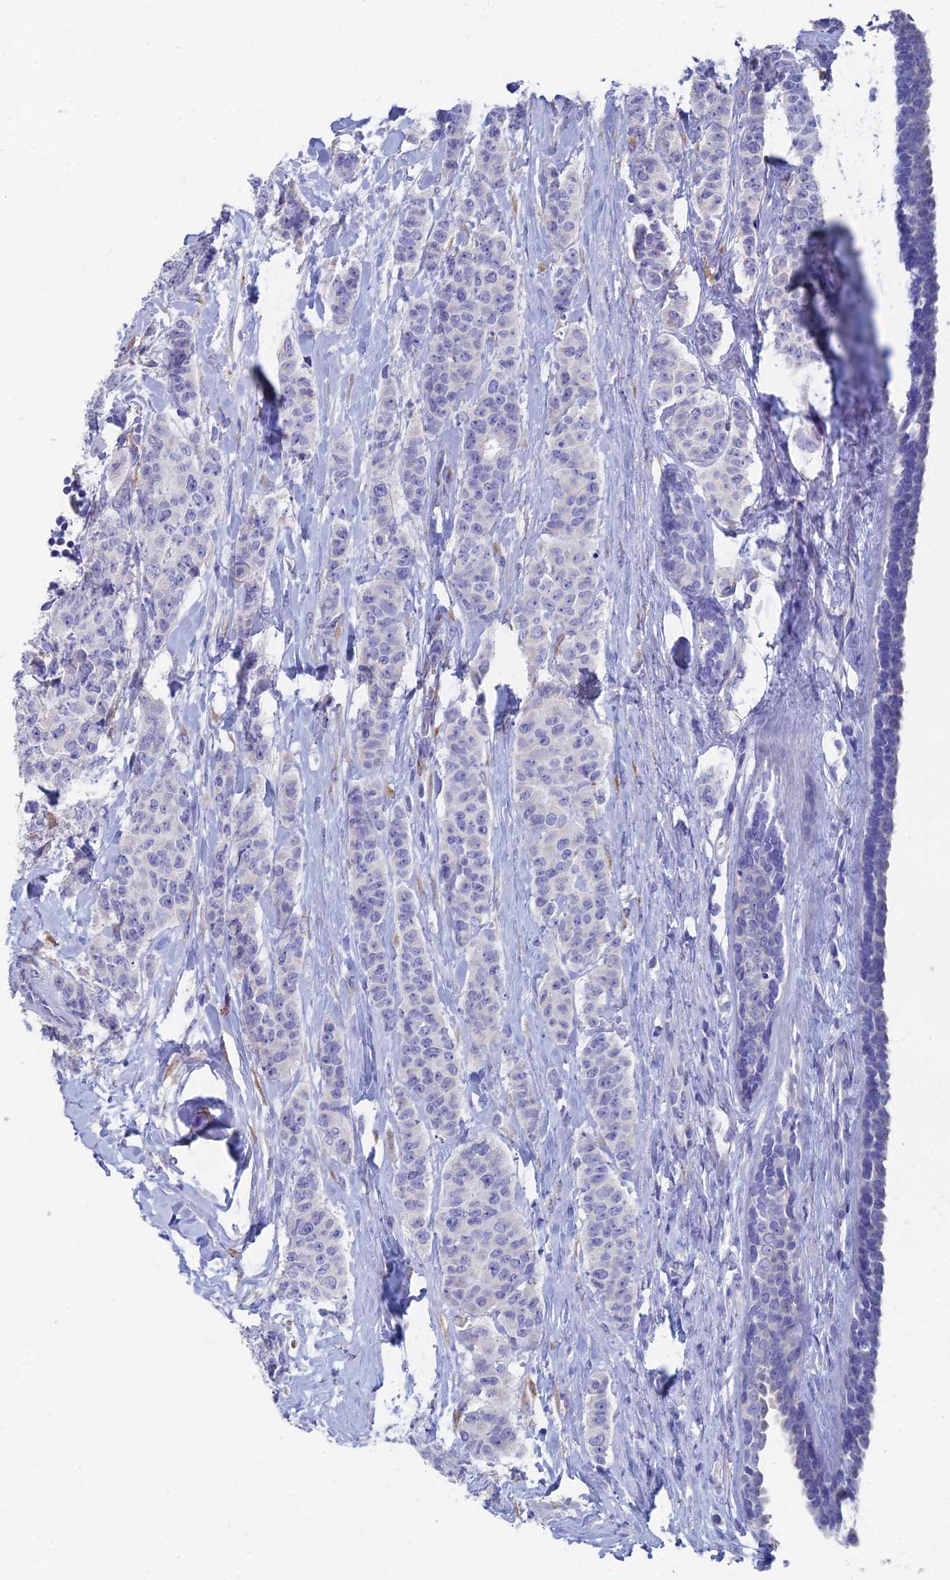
{"staining": {"intensity": "negative", "quantity": "none", "location": "none"}, "tissue": "breast cancer", "cell_type": "Tumor cells", "image_type": "cancer", "snomed": [{"axis": "morphology", "description": "Duct carcinoma"}, {"axis": "topography", "description": "Breast"}], "caption": "Immunohistochemical staining of breast infiltrating ductal carcinoma exhibits no significant positivity in tumor cells.", "gene": "TNNT3", "patient": {"sex": "female", "age": 40}}